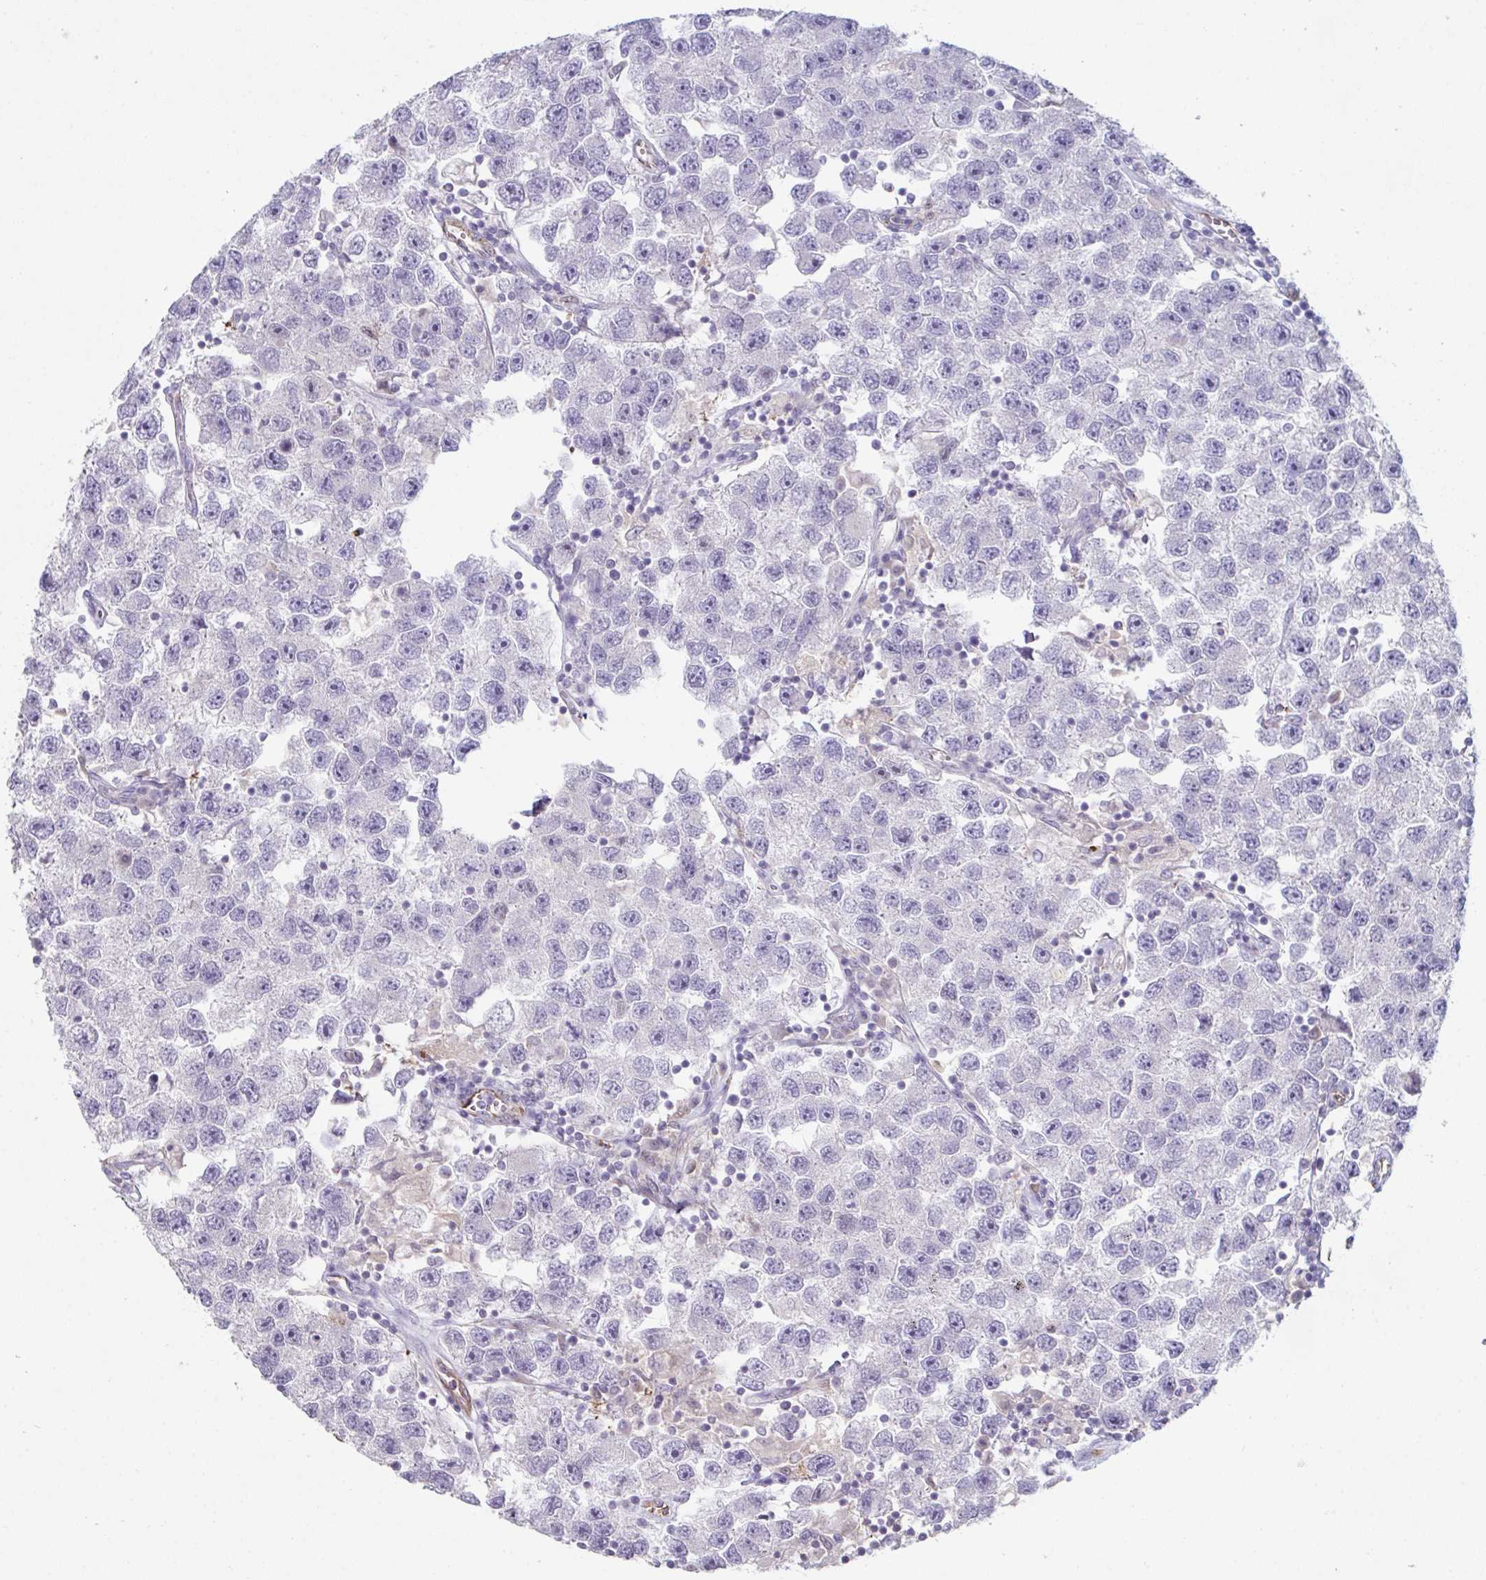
{"staining": {"intensity": "negative", "quantity": "none", "location": "none"}, "tissue": "testis cancer", "cell_type": "Tumor cells", "image_type": "cancer", "snomed": [{"axis": "morphology", "description": "Seminoma, NOS"}, {"axis": "topography", "description": "Testis"}], "caption": "Immunohistochemistry (IHC) image of neoplastic tissue: human testis seminoma stained with DAB (3,3'-diaminobenzidine) reveals no significant protein expression in tumor cells.", "gene": "ADAM21", "patient": {"sex": "male", "age": 26}}